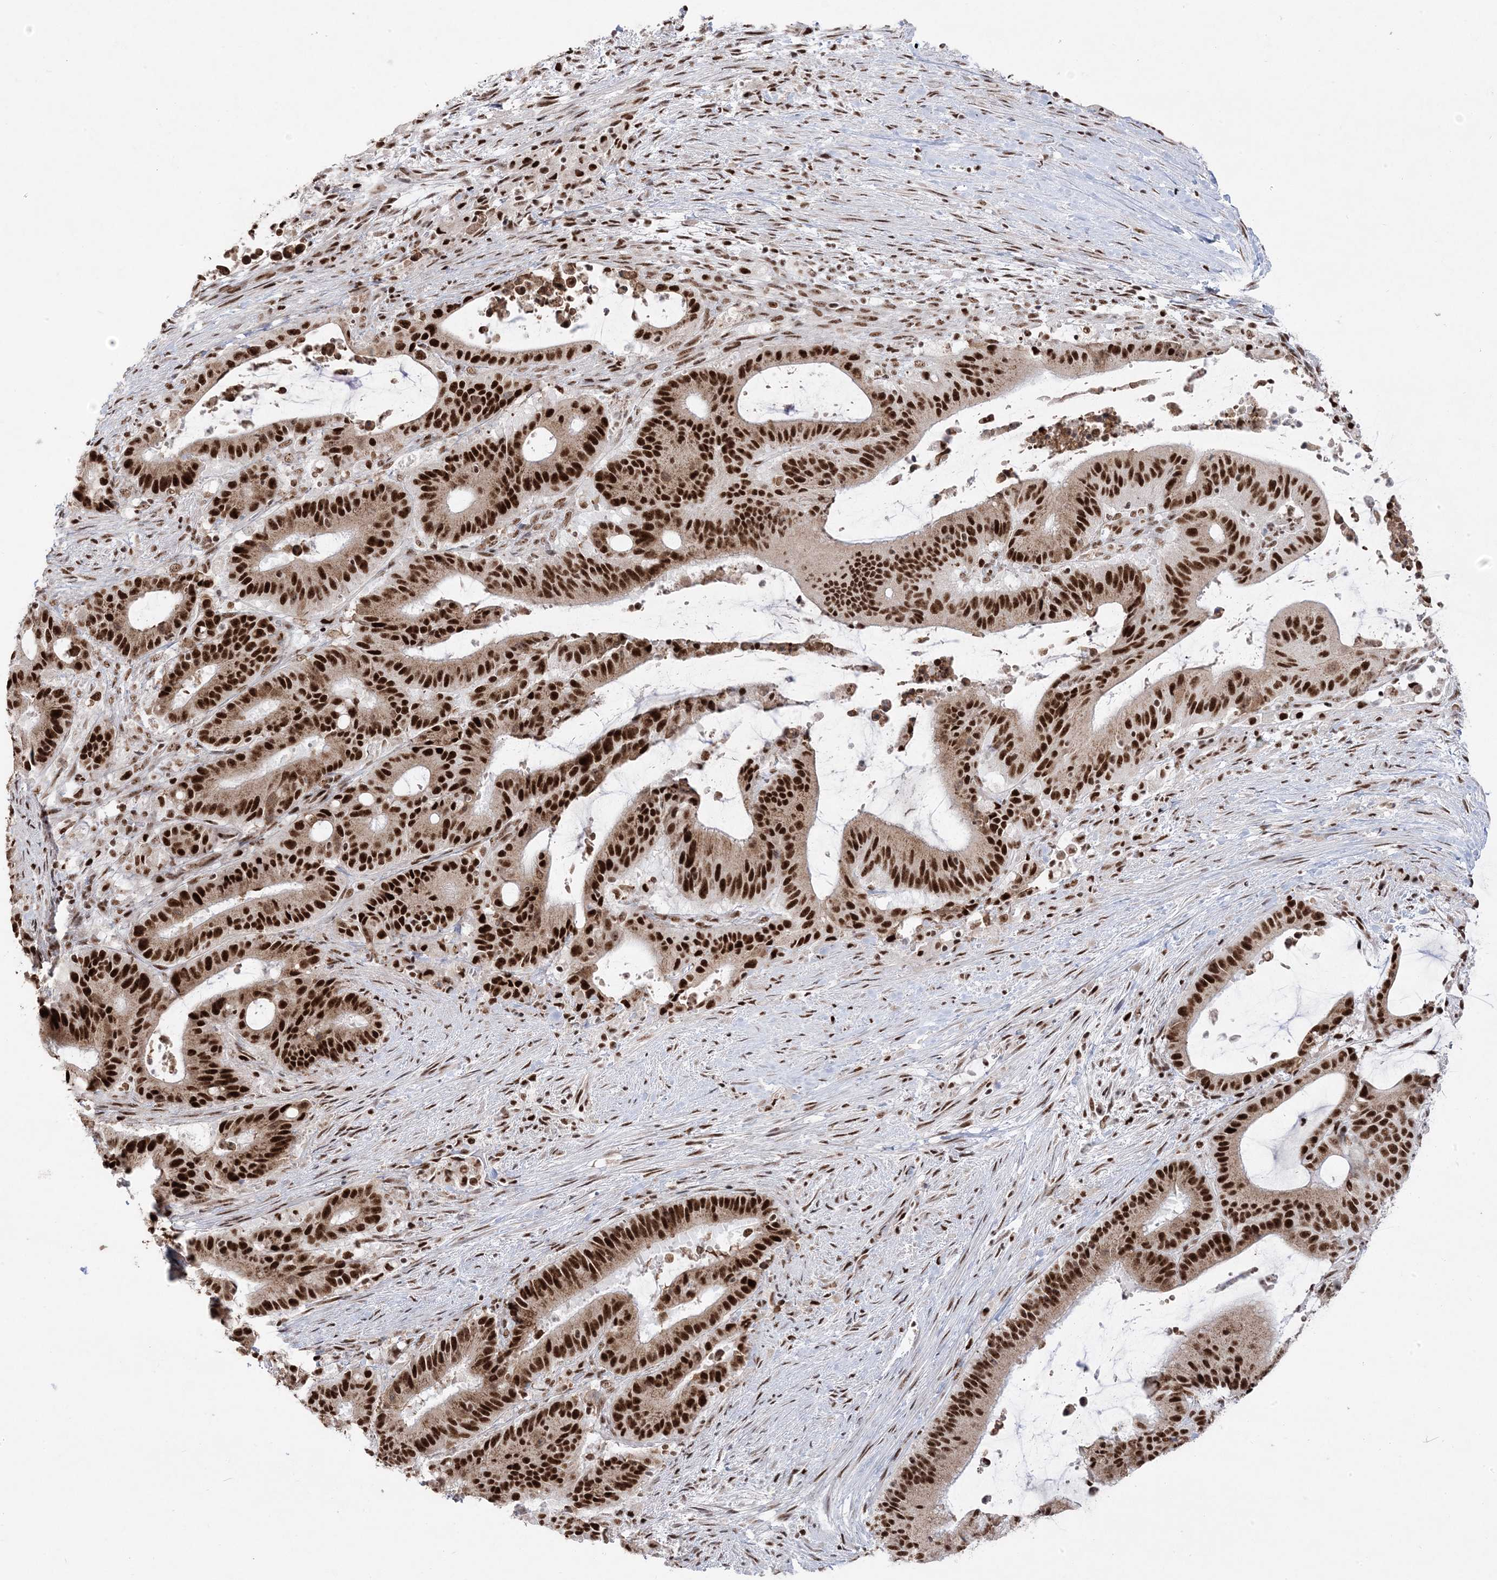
{"staining": {"intensity": "strong", "quantity": ">75%", "location": "nuclear"}, "tissue": "liver cancer", "cell_type": "Tumor cells", "image_type": "cancer", "snomed": [{"axis": "morphology", "description": "Normal tissue, NOS"}, {"axis": "morphology", "description": "Cholangiocarcinoma"}, {"axis": "topography", "description": "Liver"}, {"axis": "topography", "description": "Peripheral nerve tissue"}], "caption": "Brown immunohistochemical staining in liver cholangiocarcinoma reveals strong nuclear expression in about >75% of tumor cells.", "gene": "MTREX", "patient": {"sex": "female", "age": 73}}